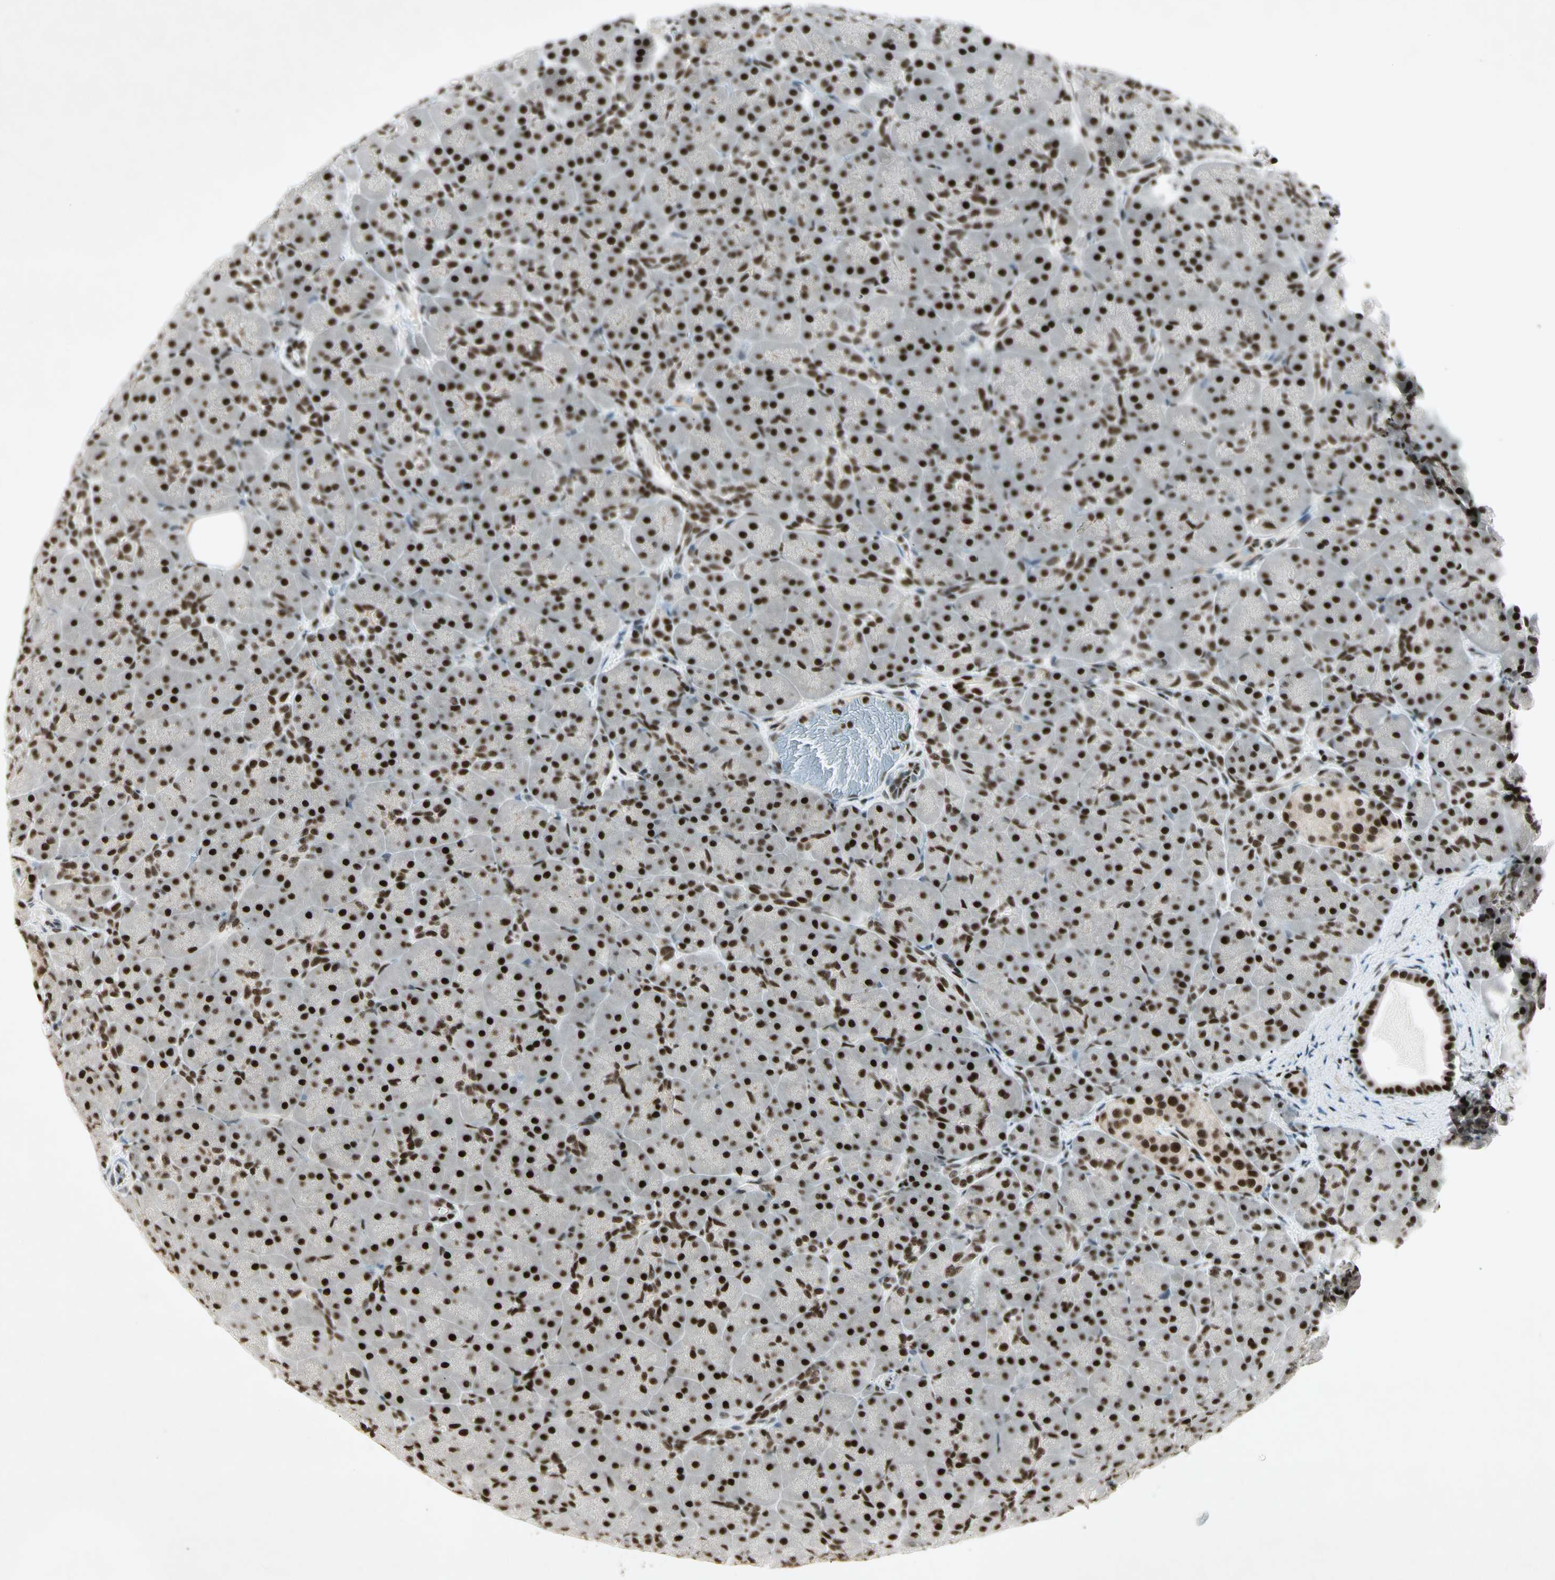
{"staining": {"intensity": "strong", "quantity": ">75%", "location": "nuclear"}, "tissue": "pancreas", "cell_type": "Exocrine glandular cells", "image_type": "normal", "snomed": [{"axis": "morphology", "description": "Normal tissue, NOS"}, {"axis": "topography", "description": "Pancreas"}], "caption": "Immunohistochemical staining of benign pancreas reveals >75% levels of strong nuclear protein staining in approximately >75% of exocrine glandular cells. (Brightfield microscopy of DAB IHC at high magnification).", "gene": "RNF43", "patient": {"sex": "male", "age": 66}}